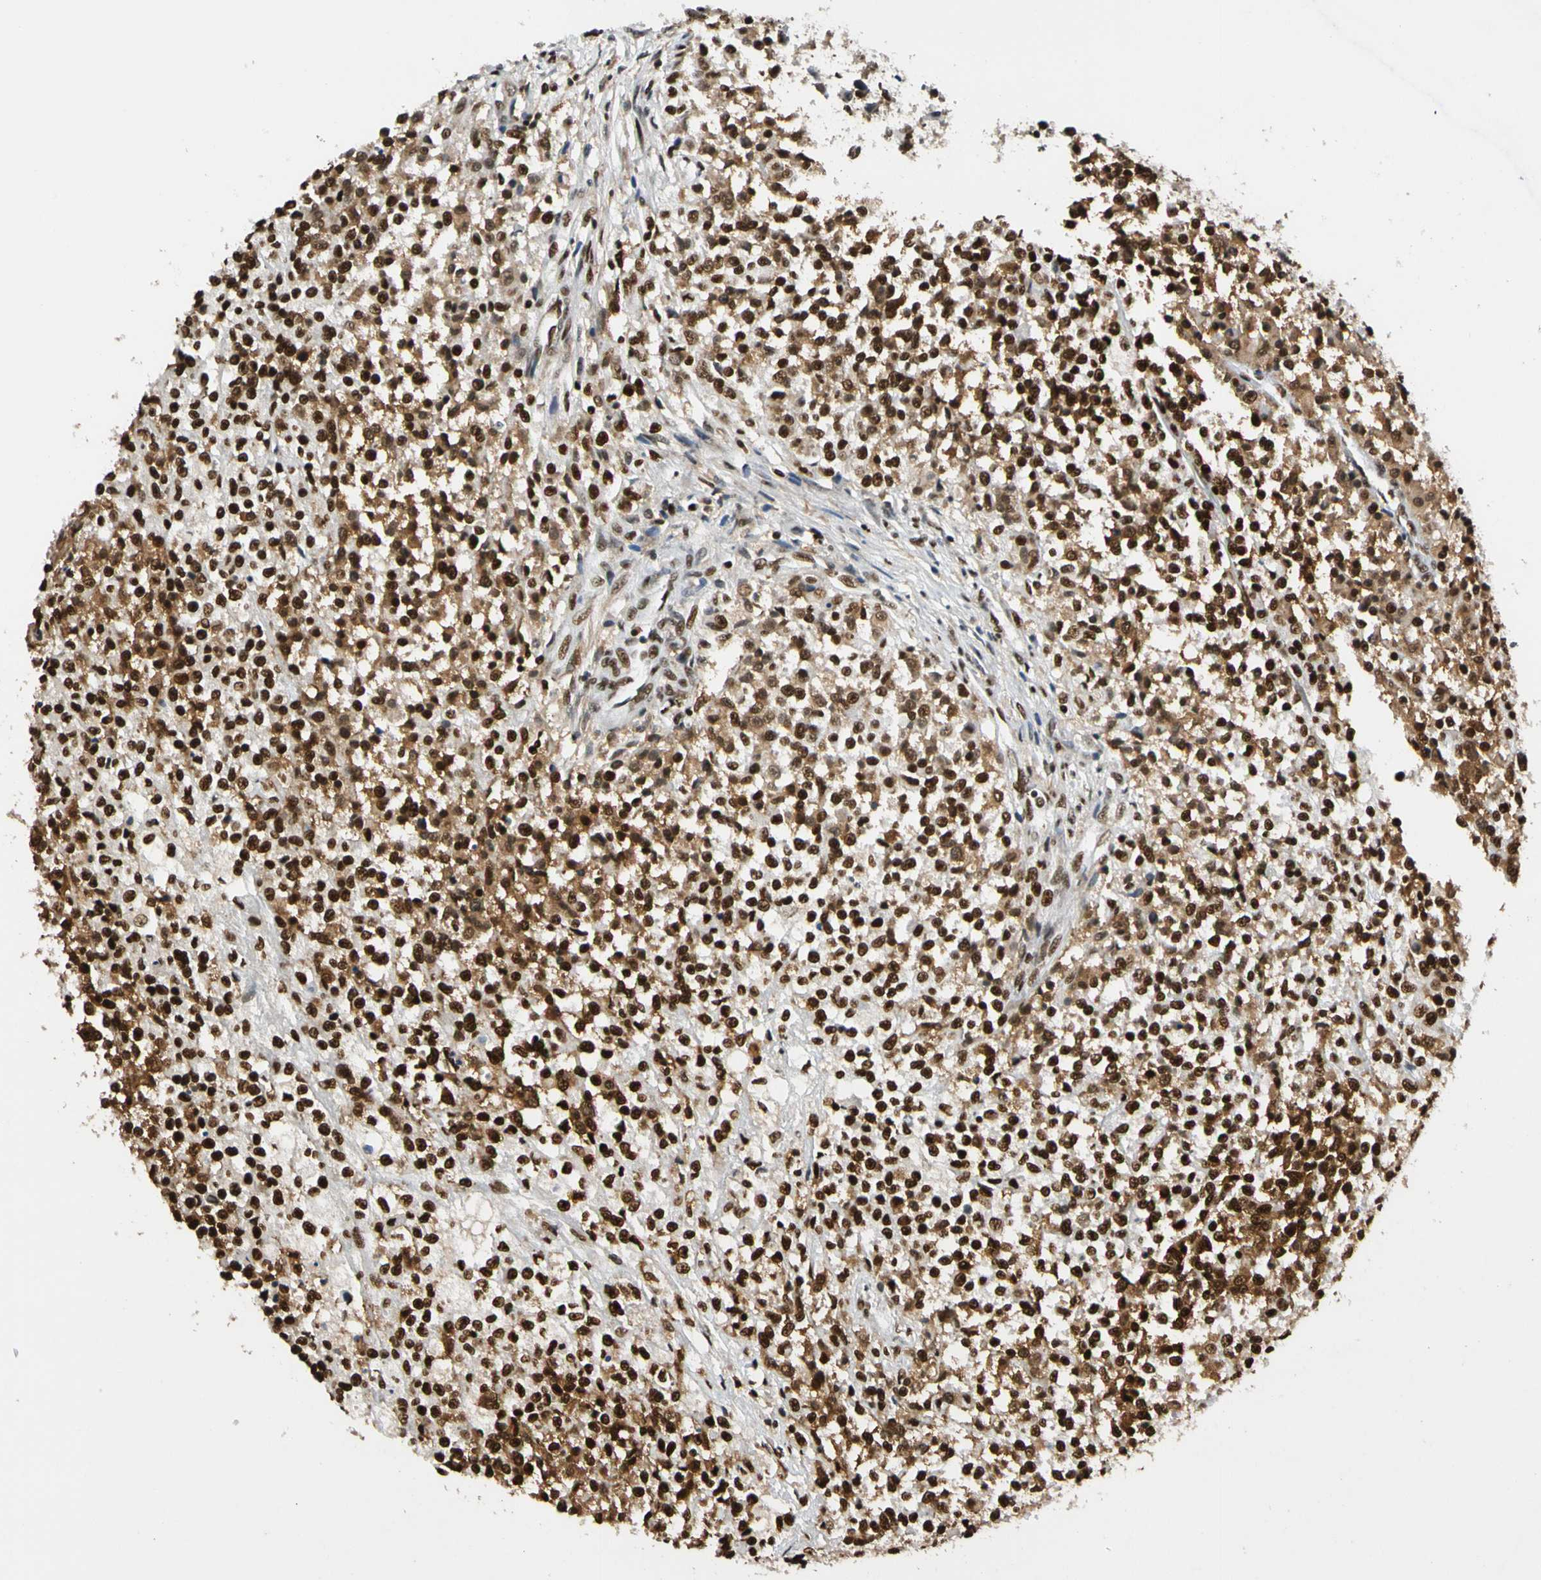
{"staining": {"intensity": "strong", "quantity": ">75%", "location": "cytoplasmic/membranous,nuclear"}, "tissue": "testis cancer", "cell_type": "Tumor cells", "image_type": "cancer", "snomed": [{"axis": "morphology", "description": "Seminoma, NOS"}, {"axis": "topography", "description": "Testis"}], "caption": "Protein analysis of testis cancer tissue shows strong cytoplasmic/membranous and nuclear positivity in about >75% of tumor cells.", "gene": "CDK12", "patient": {"sex": "male", "age": 59}}